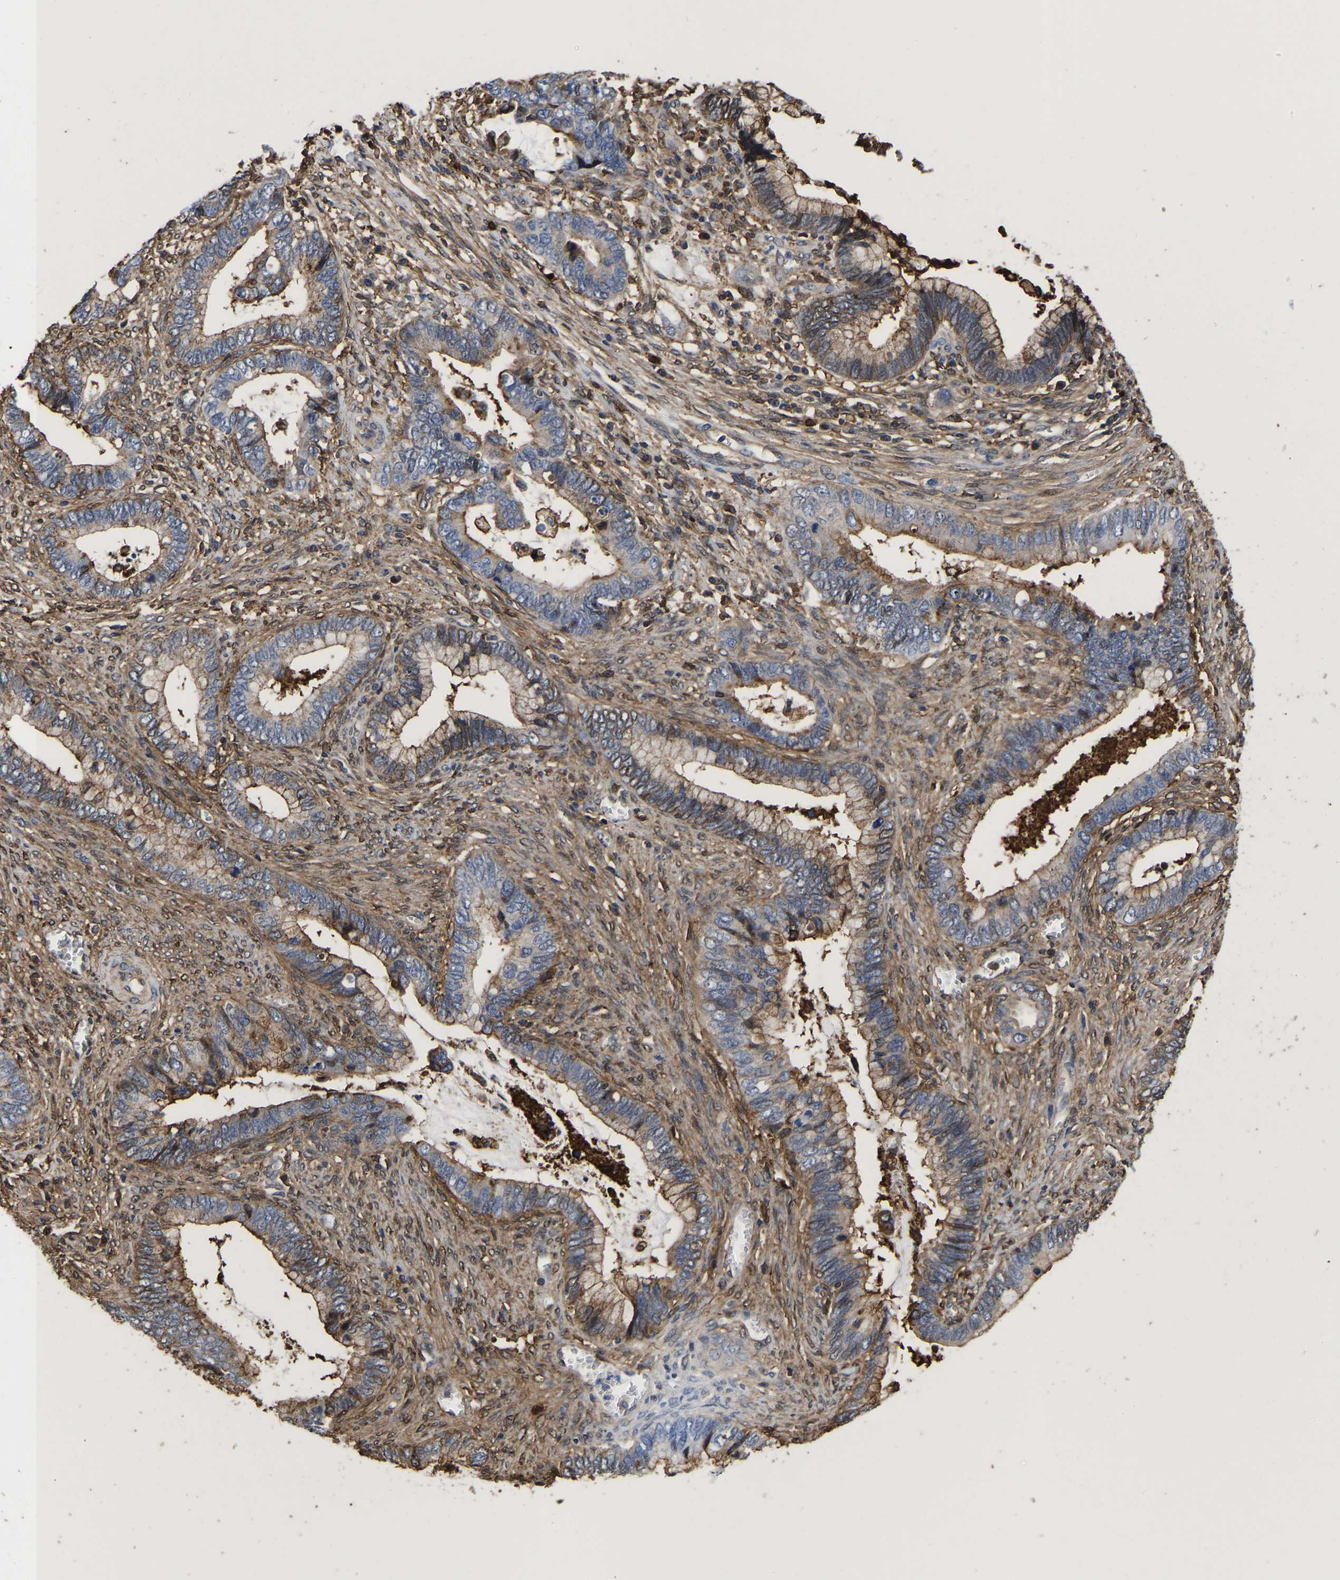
{"staining": {"intensity": "moderate", "quantity": "<25%", "location": "cytoplasmic/membranous"}, "tissue": "cervical cancer", "cell_type": "Tumor cells", "image_type": "cancer", "snomed": [{"axis": "morphology", "description": "Adenocarcinoma, NOS"}, {"axis": "topography", "description": "Cervix"}], "caption": "There is low levels of moderate cytoplasmic/membranous expression in tumor cells of cervical cancer (adenocarcinoma), as demonstrated by immunohistochemical staining (brown color).", "gene": "LIF", "patient": {"sex": "female", "age": 44}}